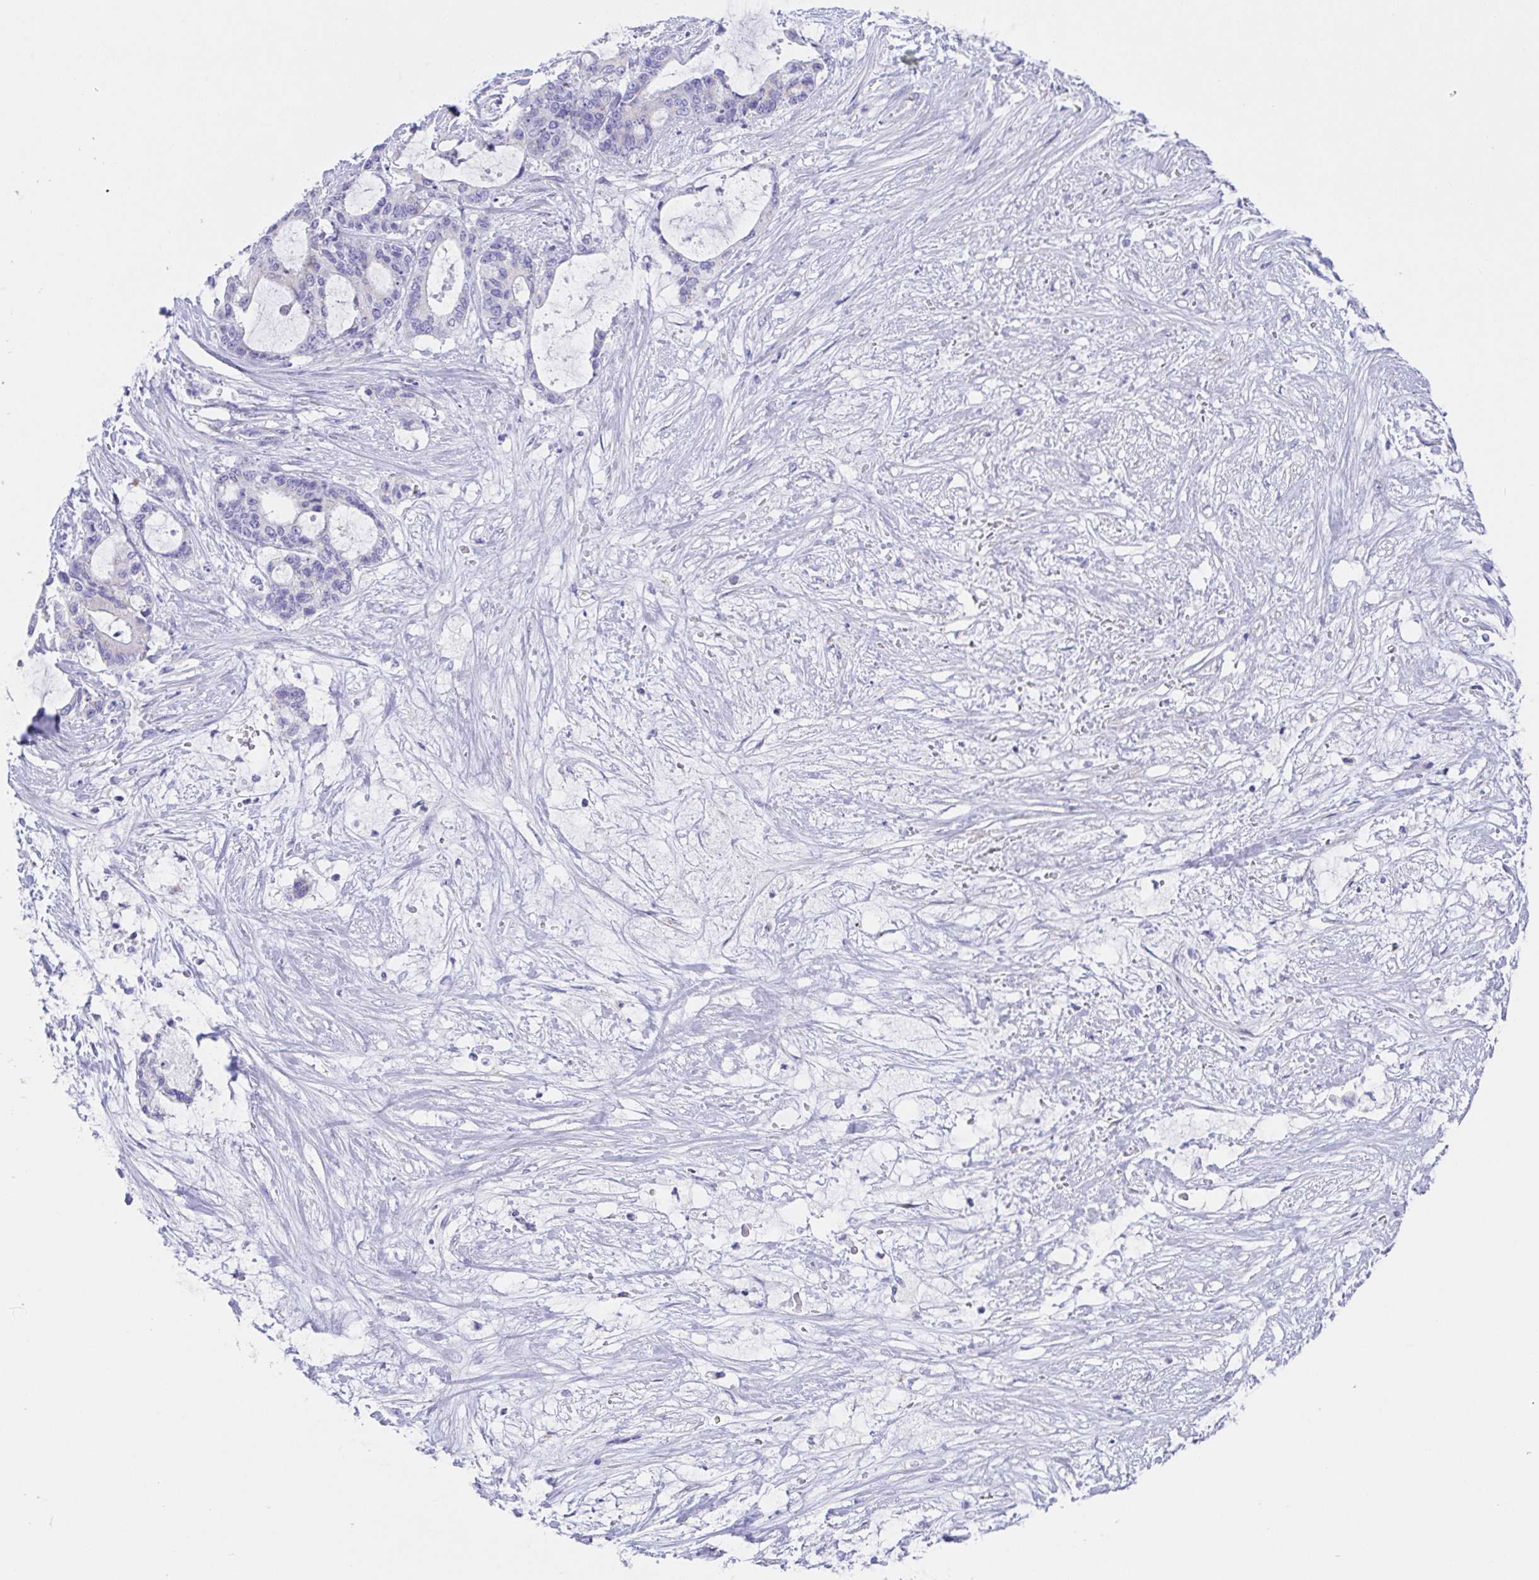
{"staining": {"intensity": "negative", "quantity": "none", "location": "none"}, "tissue": "liver cancer", "cell_type": "Tumor cells", "image_type": "cancer", "snomed": [{"axis": "morphology", "description": "Normal tissue, NOS"}, {"axis": "morphology", "description": "Cholangiocarcinoma"}, {"axis": "topography", "description": "Liver"}, {"axis": "topography", "description": "Peripheral nerve tissue"}], "caption": "Tumor cells are negative for protein expression in human liver cancer (cholangiocarcinoma).", "gene": "SCG3", "patient": {"sex": "female", "age": 73}}